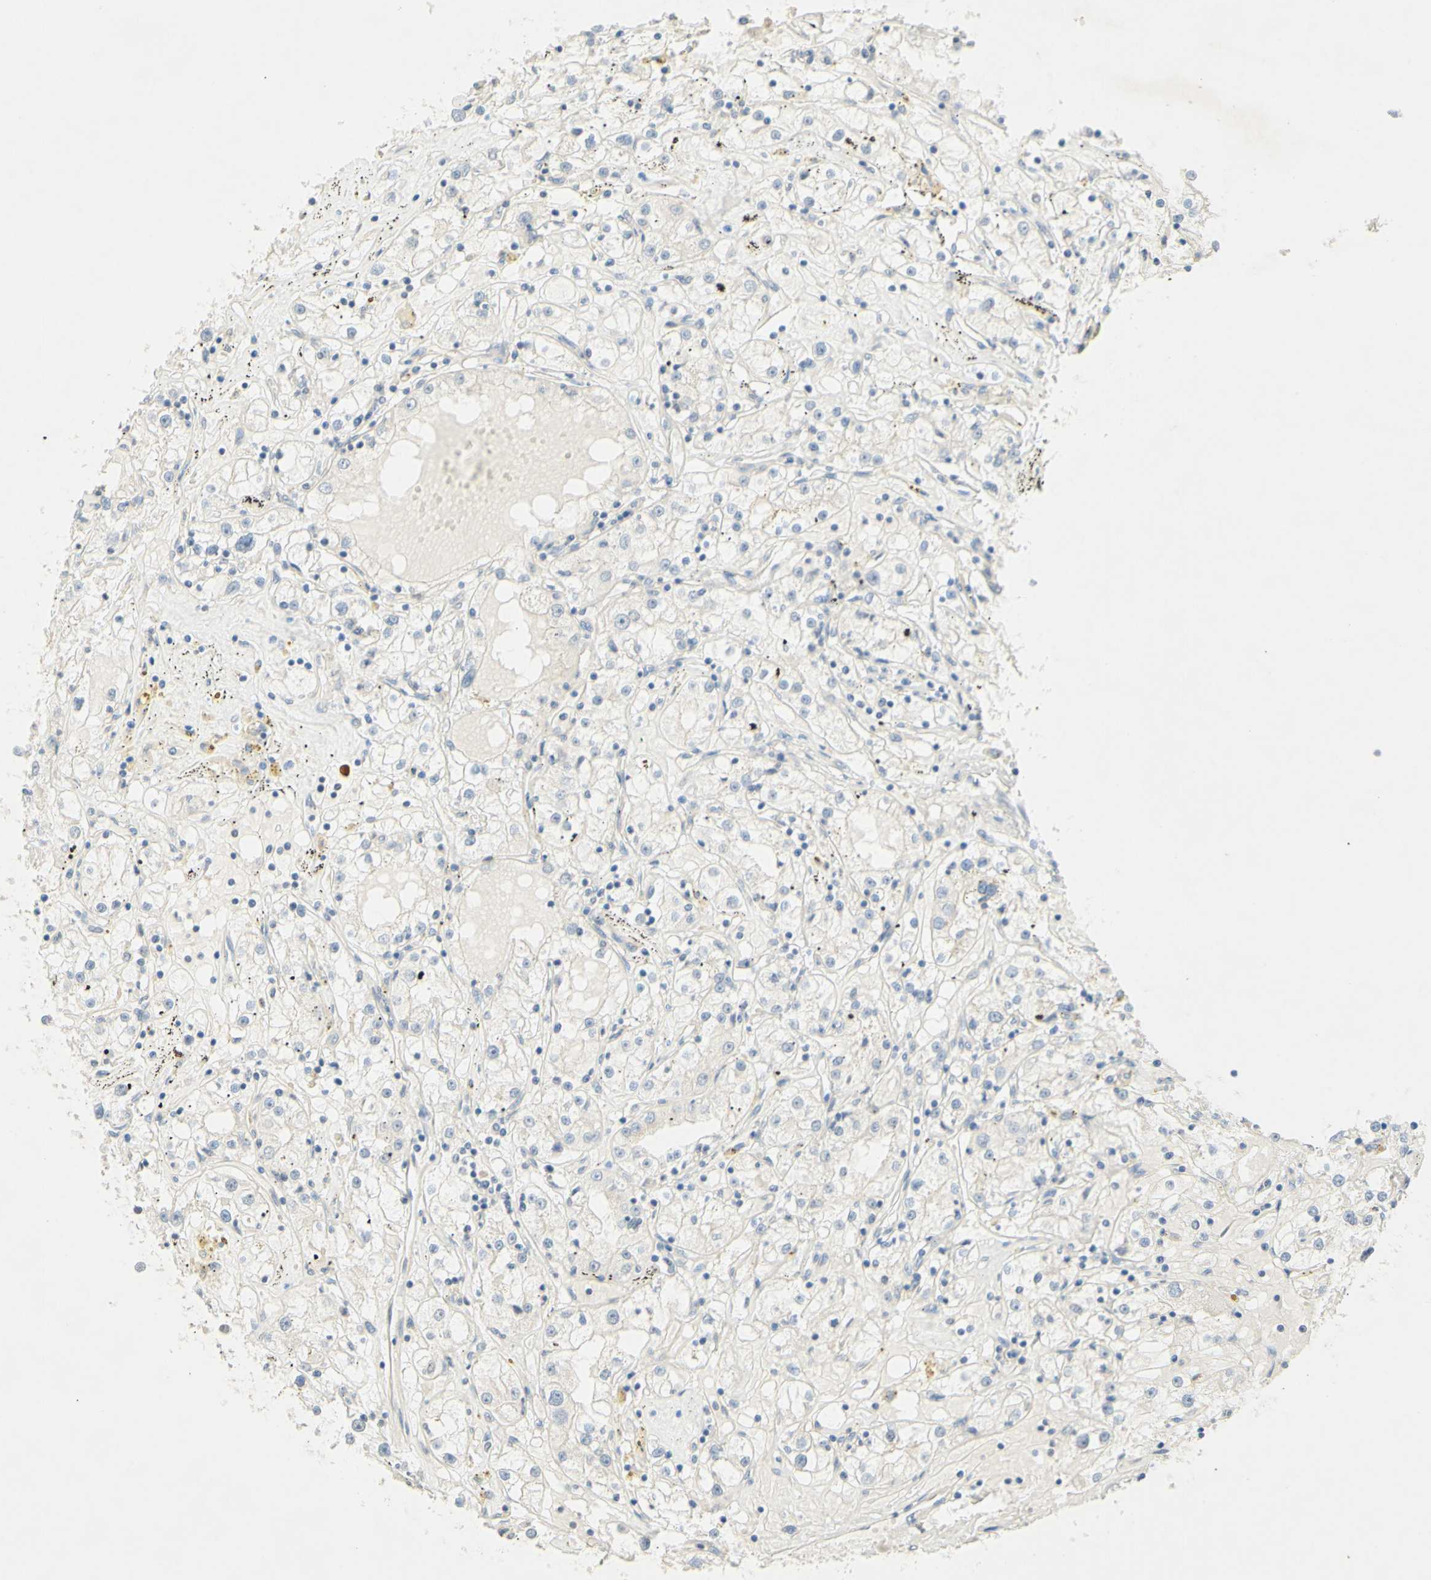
{"staining": {"intensity": "negative", "quantity": "none", "location": "none"}, "tissue": "renal cancer", "cell_type": "Tumor cells", "image_type": "cancer", "snomed": [{"axis": "morphology", "description": "Adenocarcinoma, NOS"}, {"axis": "topography", "description": "Kidney"}], "caption": "IHC photomicrograph of human renal adenocarcinoma stained for a protein (brown), which shows no staining in tumor cells. (Stains: DAB immunohistochemistry with hematoxylin counter stain, Microscopy: brightfield microscopy at high magnification).", "gene": "MAG", "patient": {"sex": "male", "age": 56}}